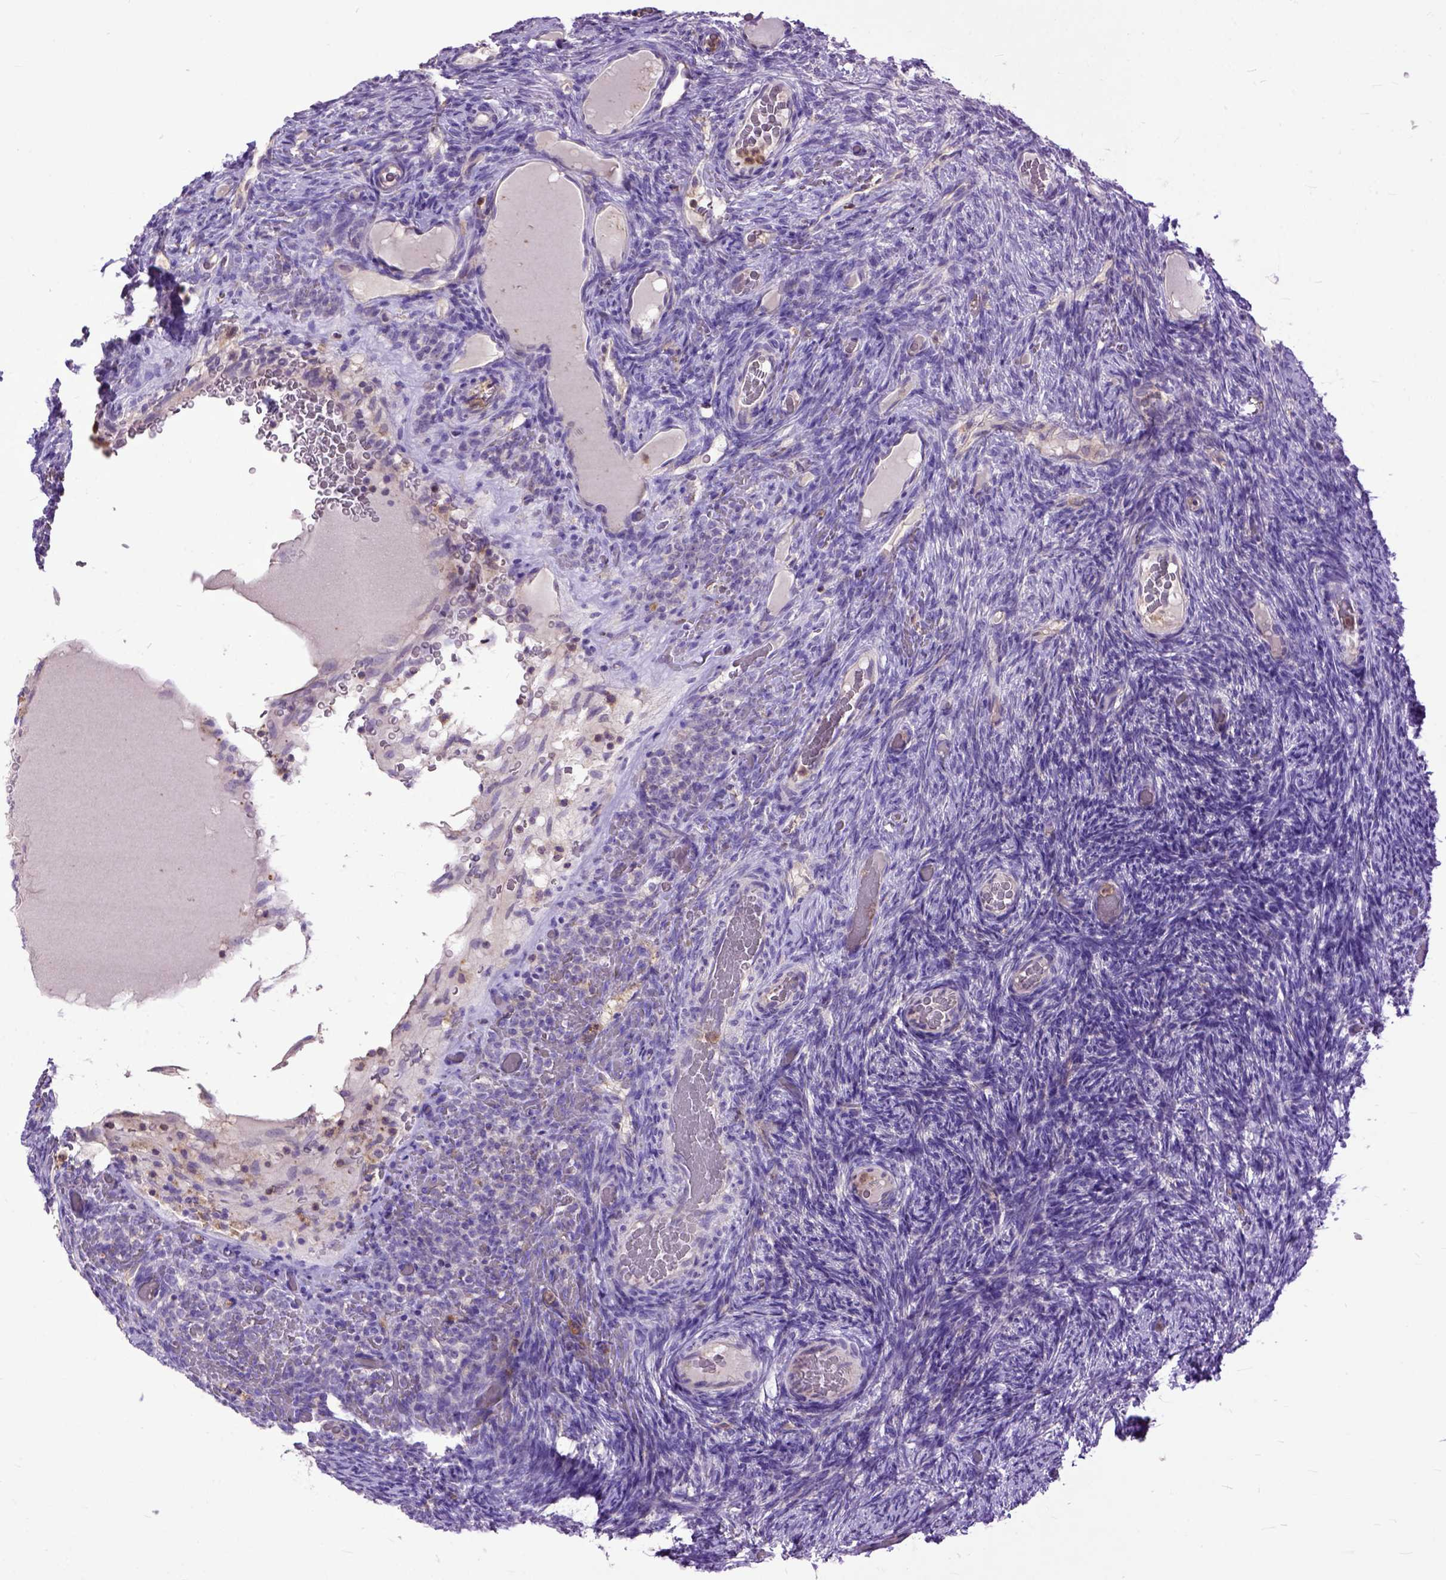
{"staining": {"intensity": "weak", "quantity": "25%-75%", "location": "cytoplasmic/membranous"}, "tissue": "ovary", "cell_type": "Follicle cells", "image_type": "normal", "snomed": [{"axis": "morphology", "description": "Normal tissue, NOS"}, {"axis": "topography", "description": "Ovary"}], "caption": "DAB (3,3'-diaminobenzidine) immunohistochemical staining of normal ovary shows weak cytoplasmic/membranous protein expression in approximately 25%-75% of follicle cells. Using DAB (brown) and hematoxylin (blue) stains, captured at high magnification using brightfield microscopy.", "gene": "NAMPT", "patient": {"sex": "female", "age": 34}}